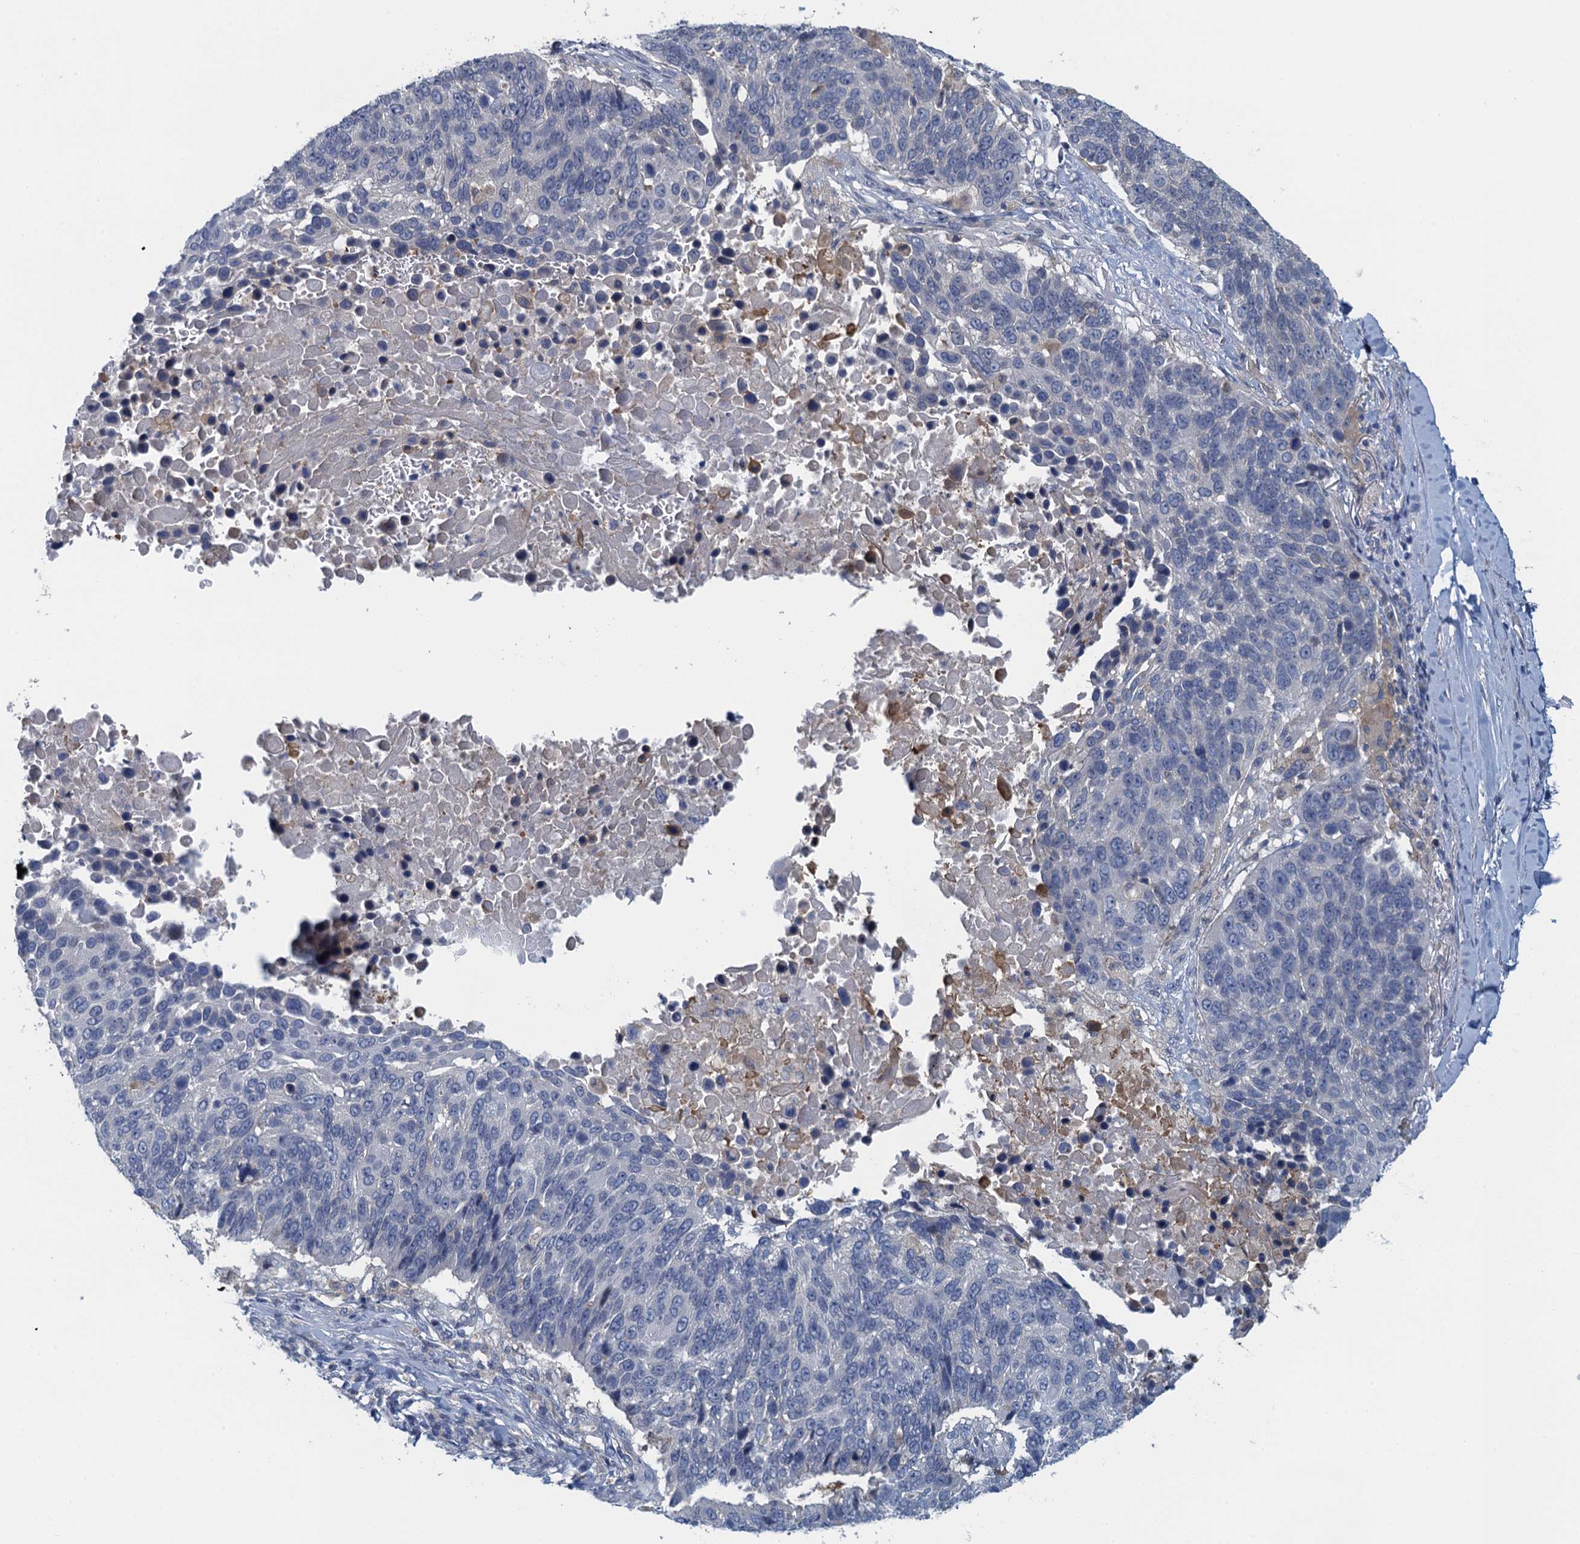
{"staining": {"intensity": "negative", "quantity": "none", "location": "none"}, "tissue": "lung cancer", "cell_type": "Tumor cells", "image_type": "cancer", "snomed": [{"axis": "morphology", "description": "Normal tissue, NOS"}, {"axis": "morphology", "description": "Squamous cell carcinoma, NOS"}, {"axis": "topography", "description": "Lymph node"}, {"axis": "topography", "description": "Lung"}], "caption": "A histopathology image of lung cancer (squamous cell carcinoma) stained for a protein reveals no brown staining in tumor cells.", "gene": "NCKAP1L", "patient": {"sex": "male", "age": 66}}